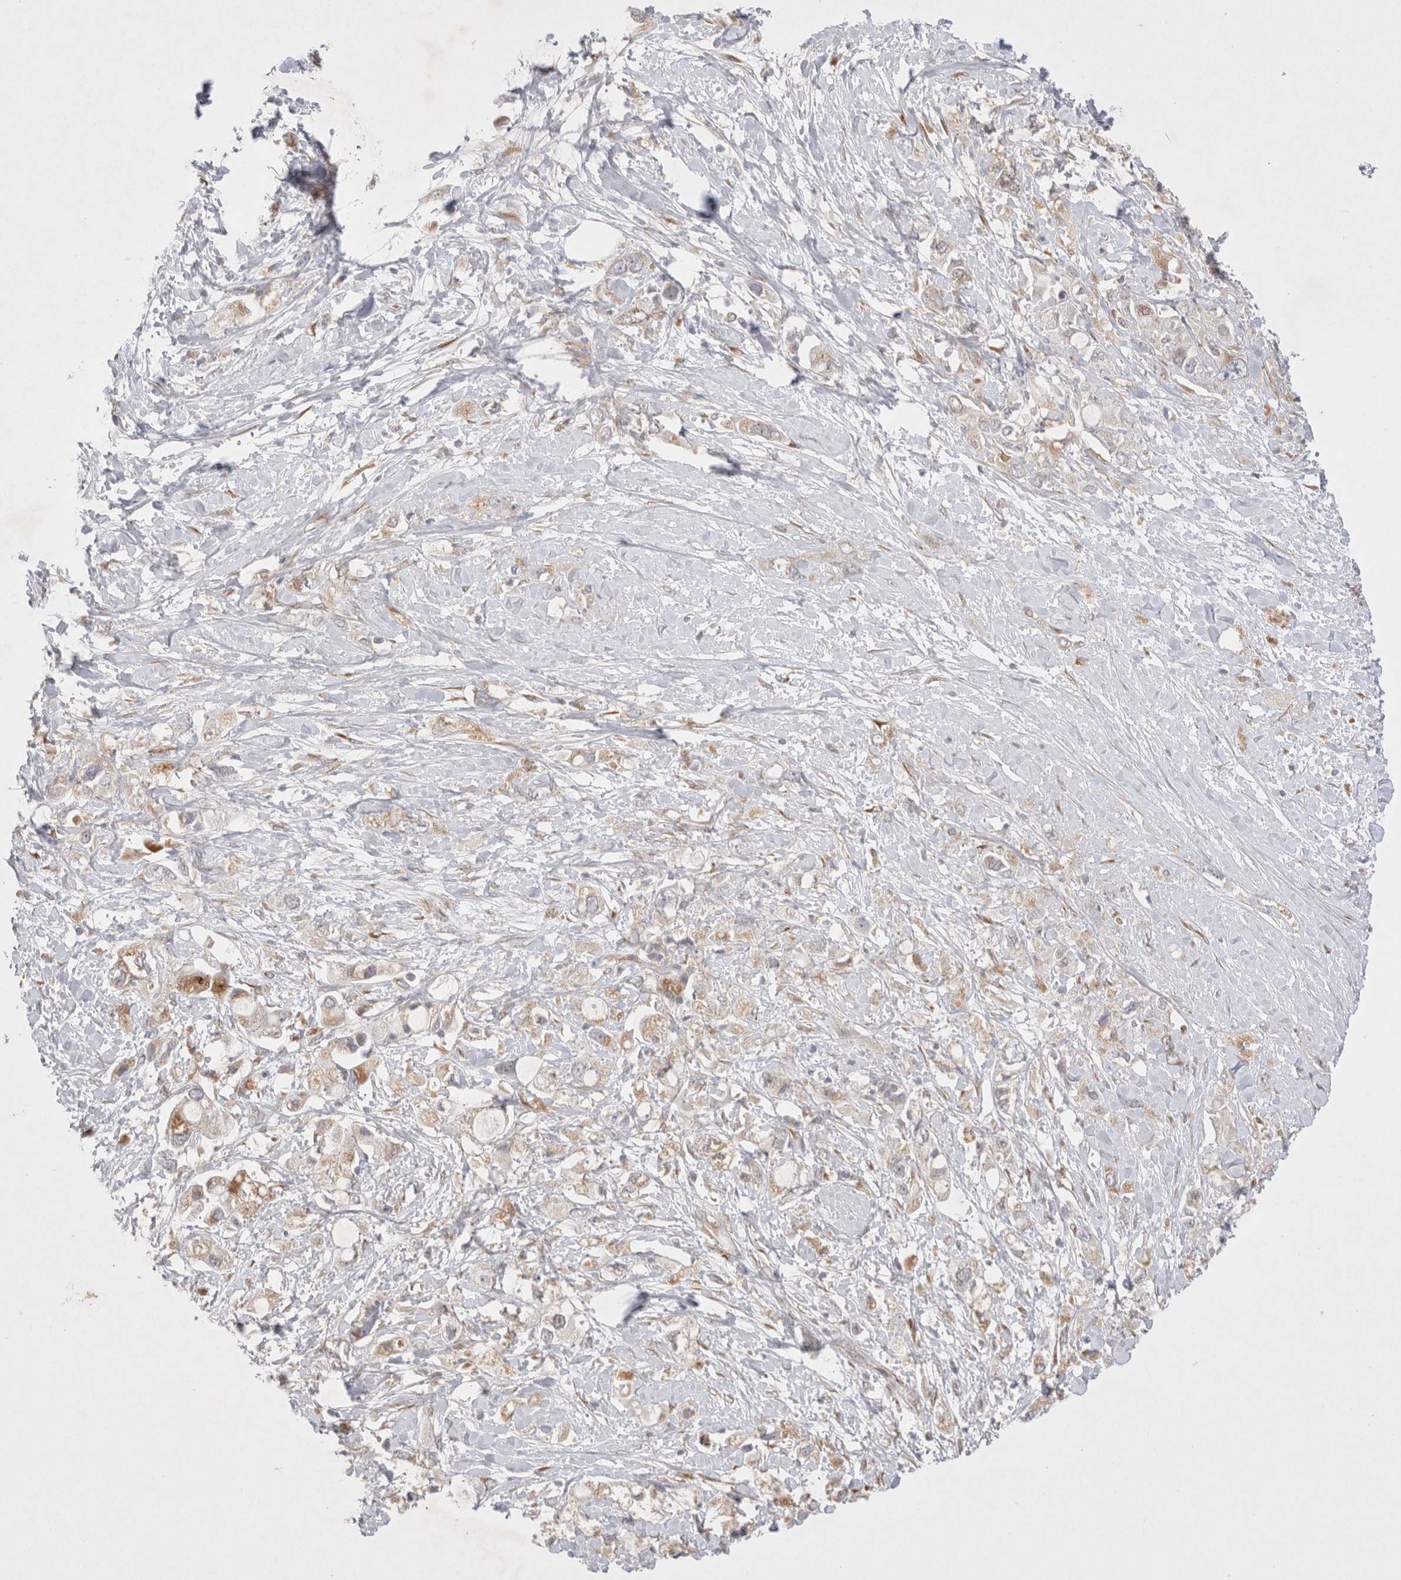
{"staining": {"intensity": "weak", "quantity": "<25%", "location": "cytoplasmic/membranous"}, "tissue": "pancreatic cancer", "cell_type": "Tumor cells", "image_type": "cancer", "snomed": [{"axis": "morphology", "description": "Adenocarcinoma, NOS"}, {"axis": "topography", "description": "Pancreas"}], "caption": "The image demonstrates no staining of tumor cells in pancreatic adenocarcinoma.", "gene": "NPC1", "patient": {"sex": "female", "age": 56}}